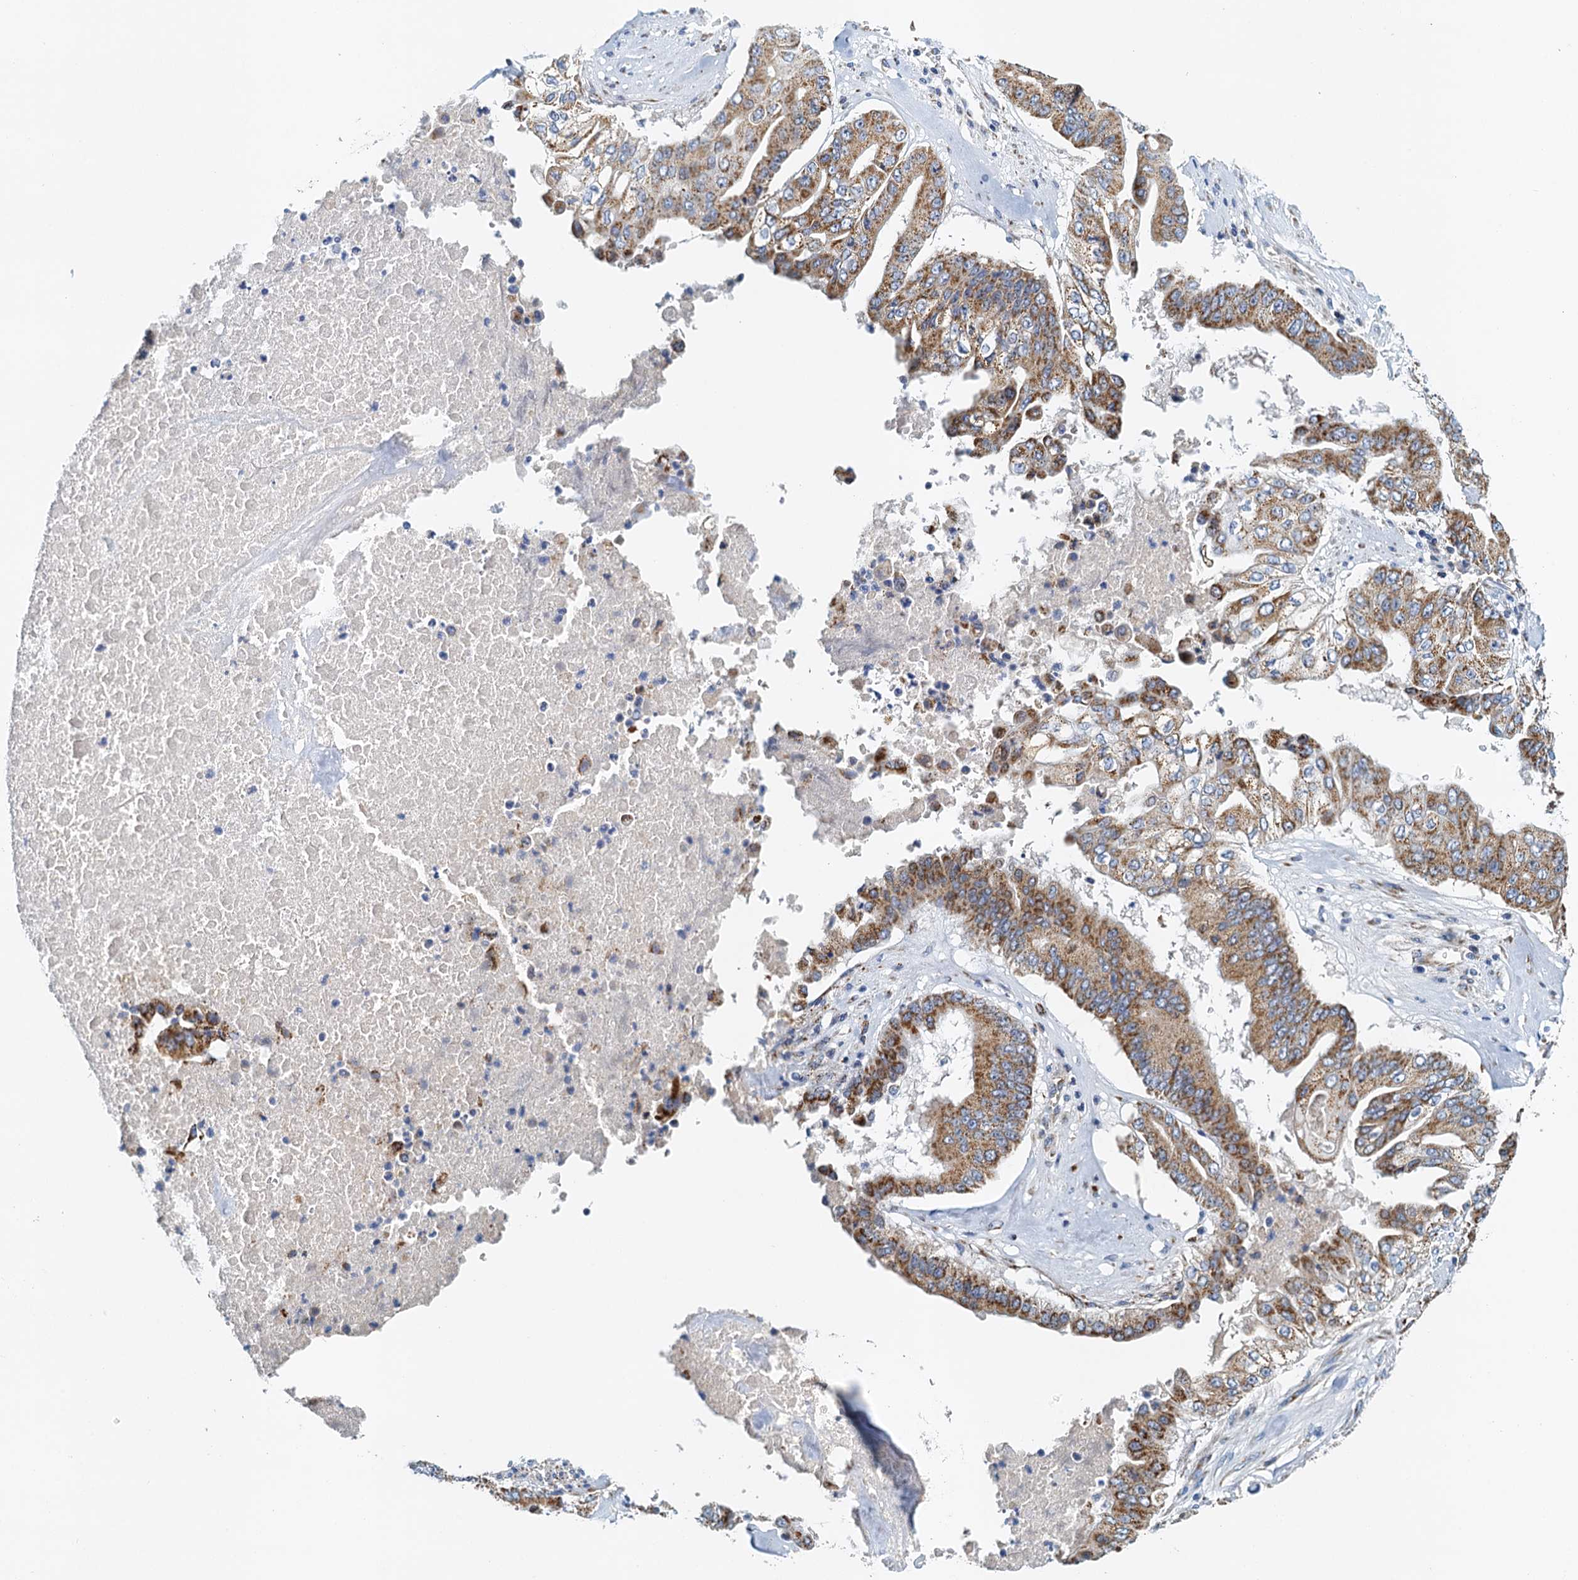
{"staining": {"intensity": "moderate", "quantity": ">75%", "location": "cytoplasmic/membranous"}, "tissue": "pancreatic cancer", "cell_type": "Tumor cells", "image_type": "cancer", "snomed": [{"axis": "morphology", "description": "Adenocarcinoma, NOS"}, {"axis": "topography", "description": "Pancreas"}], "caption": "Adenocarcinoma (pancreatic) tissue reveals moderate cytoplasmic/membranous positivity in approximately >75% of tumor cells, visualized by immunohistochemistry. (DAB IHC, brown staining for protein, blue staining for nuclei).", "gene": "POC1A", "patient": {"sex": "female", "age": 77}}